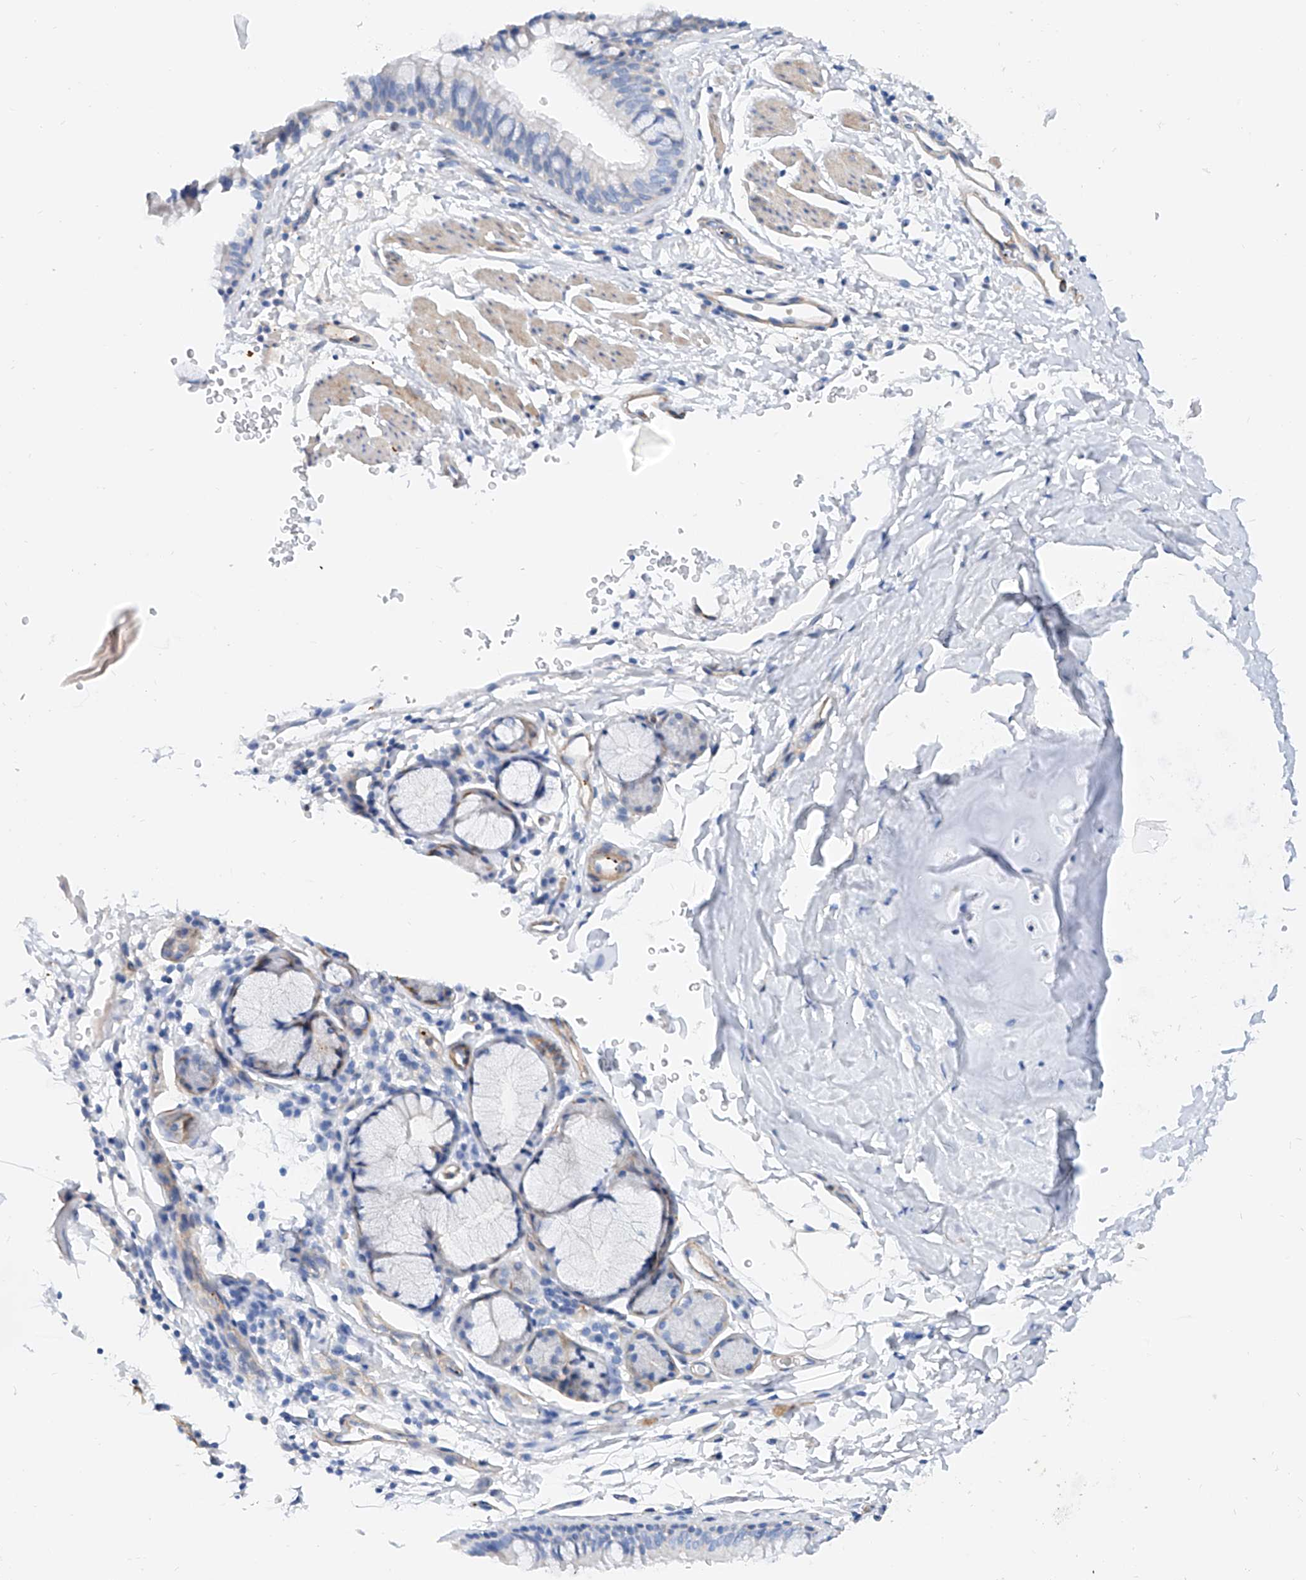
{"staining": {"intensity": "negative", "quantity": "none", "location": "none"}, "tissue": "bronchus", "cell_type": "Respiratory epithelial cells", "image_type": "normal", "snomed": [{"axis": "morphology", "description": "Normal tissue, NOS"}, {"axis": "topography", "description": "Cartilage tissue"}, {"axis": "topography", "description": "Bronchus"}], "caption": "IHC image of benign bronchus: bronchus stained with DAB (3,3'-diaminobenzidine) demonstrates no significant protein expression in respiratory epithelial cells. (DAB immunohistochemistry (IHC) visualized using brightfield microscopy, high magnification).", "gene": "TAS2R60", "patient": {"sex": "female", "age": 36}}